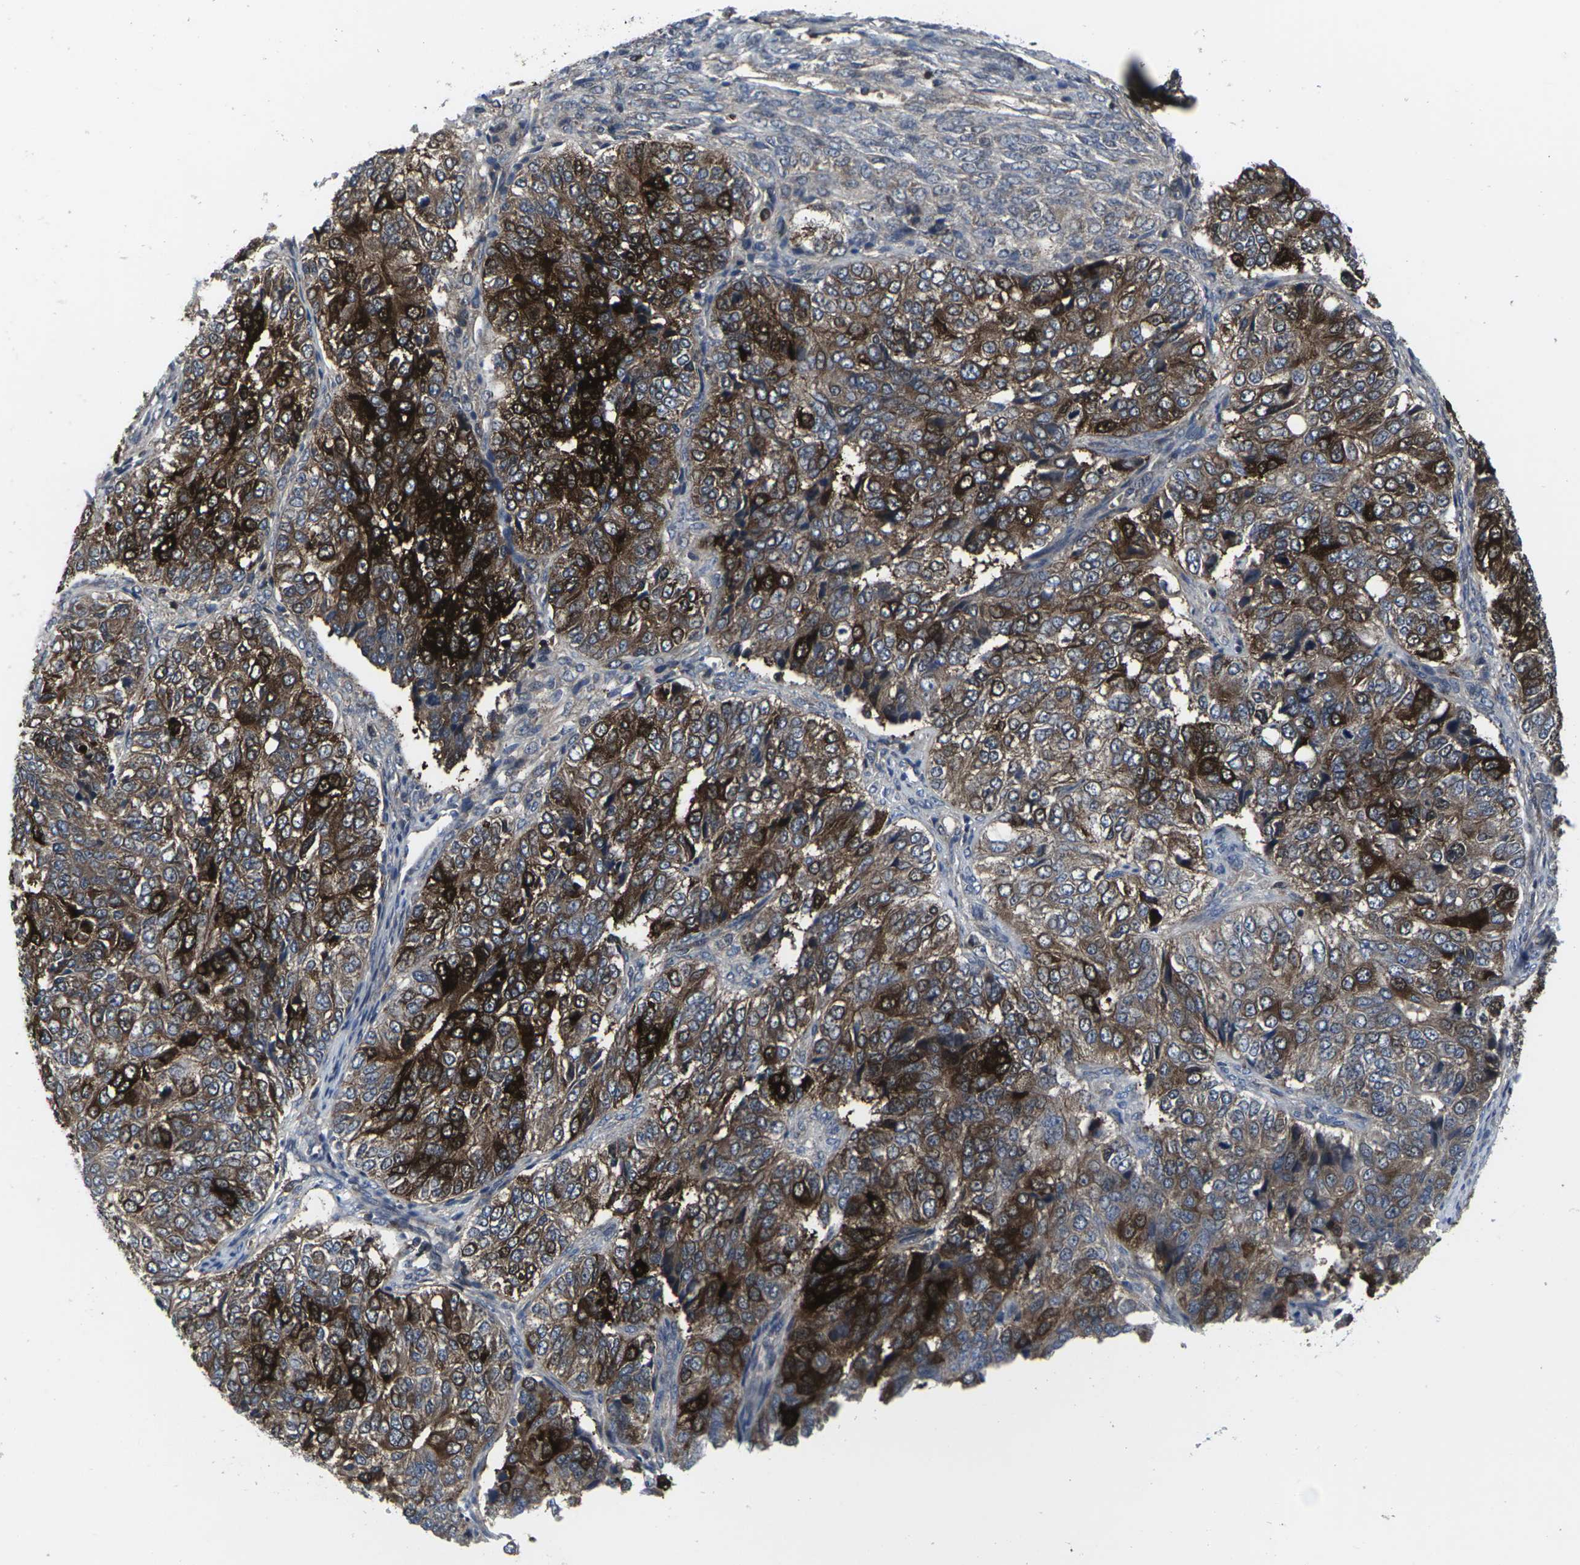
{"staining": {"intensity": "strong", "quantity": ">75%", "location": "cytoplasmic/membranous"}, "tissue": "ovarian cancer", "cell_type": "Tumor cells", "image_type": "cancer", "snomed": [{"axis": "morphology", "description": "Carcinoma, endometroid"}, {"axis": "topography", "description": "Ovary"}], "caption": "Immunohistochemistry (IHC) of human endometroid carcinoma (ovarian) demonstrates high levels of strong cytoplasmic/membranous staining in about >75% of tumor cells. The staining is performed using DAB brown chromogen to label protein expression. The nuclei are counter-stained blue using hematoxylin.", "gene": "HPRT1", "patient": {"sex": "female", "age": 51}}